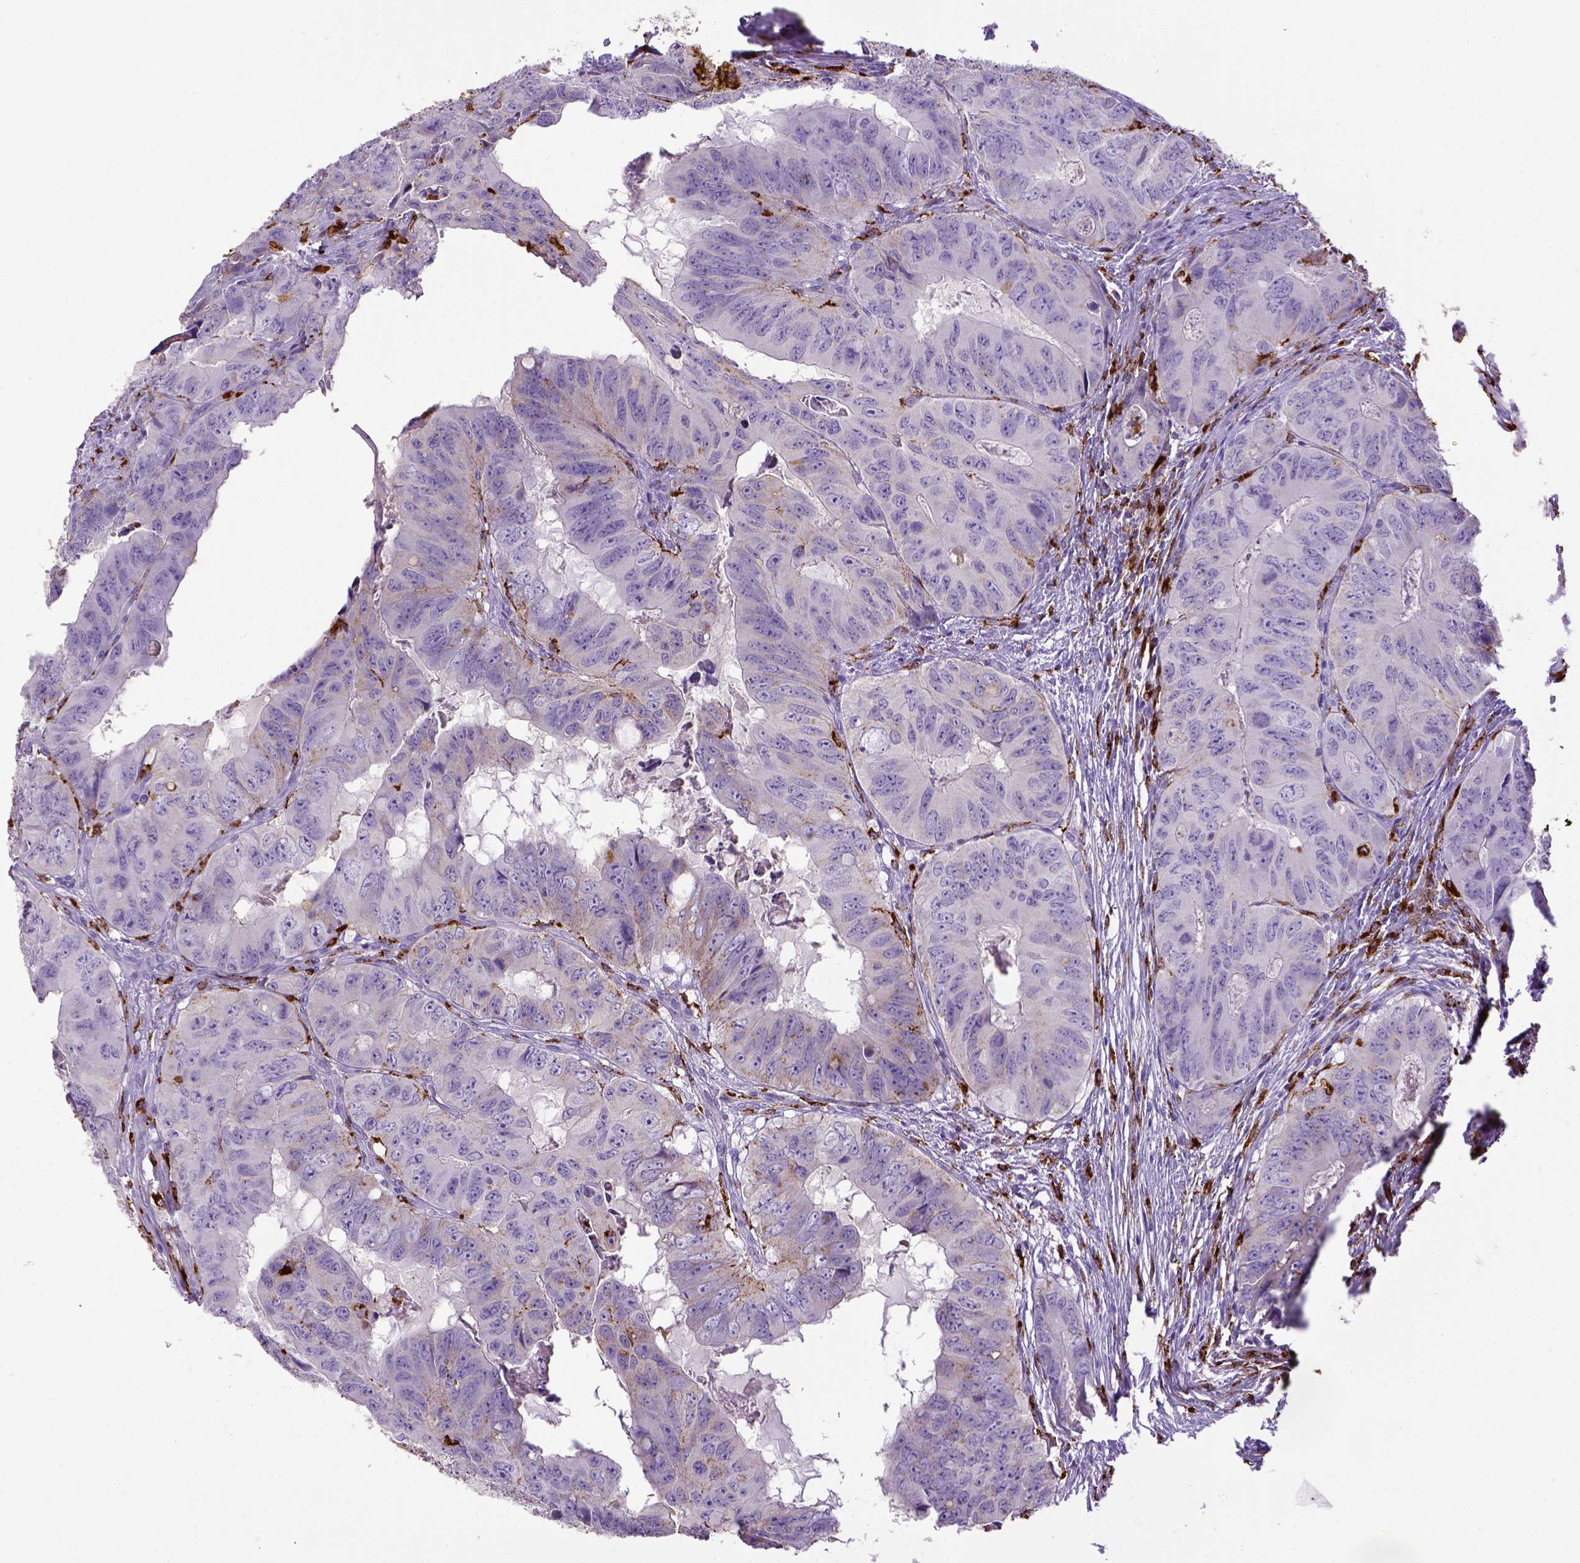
{"staining": {"intensity": "negative", "quantity": "none", "location": "none"}, "tissue": "colorectal cancer", "cell_type": "Tumor cells", "image_type": "cancer", "snomed": [{"axis": "morphology", "description": "Adenocarcinoma, NOS"}, {"axis": "topography", "description": "Colon"}], "caption": "Immunohistochemistry histopathology image of neoplastic tissue: human colorectal cancer (adenocarcinoma) stained with DAB demonstrates no significant protein positivity in tumor cells.", "gene": "CD68", "patient": {"sex": "male", "age": 79}}